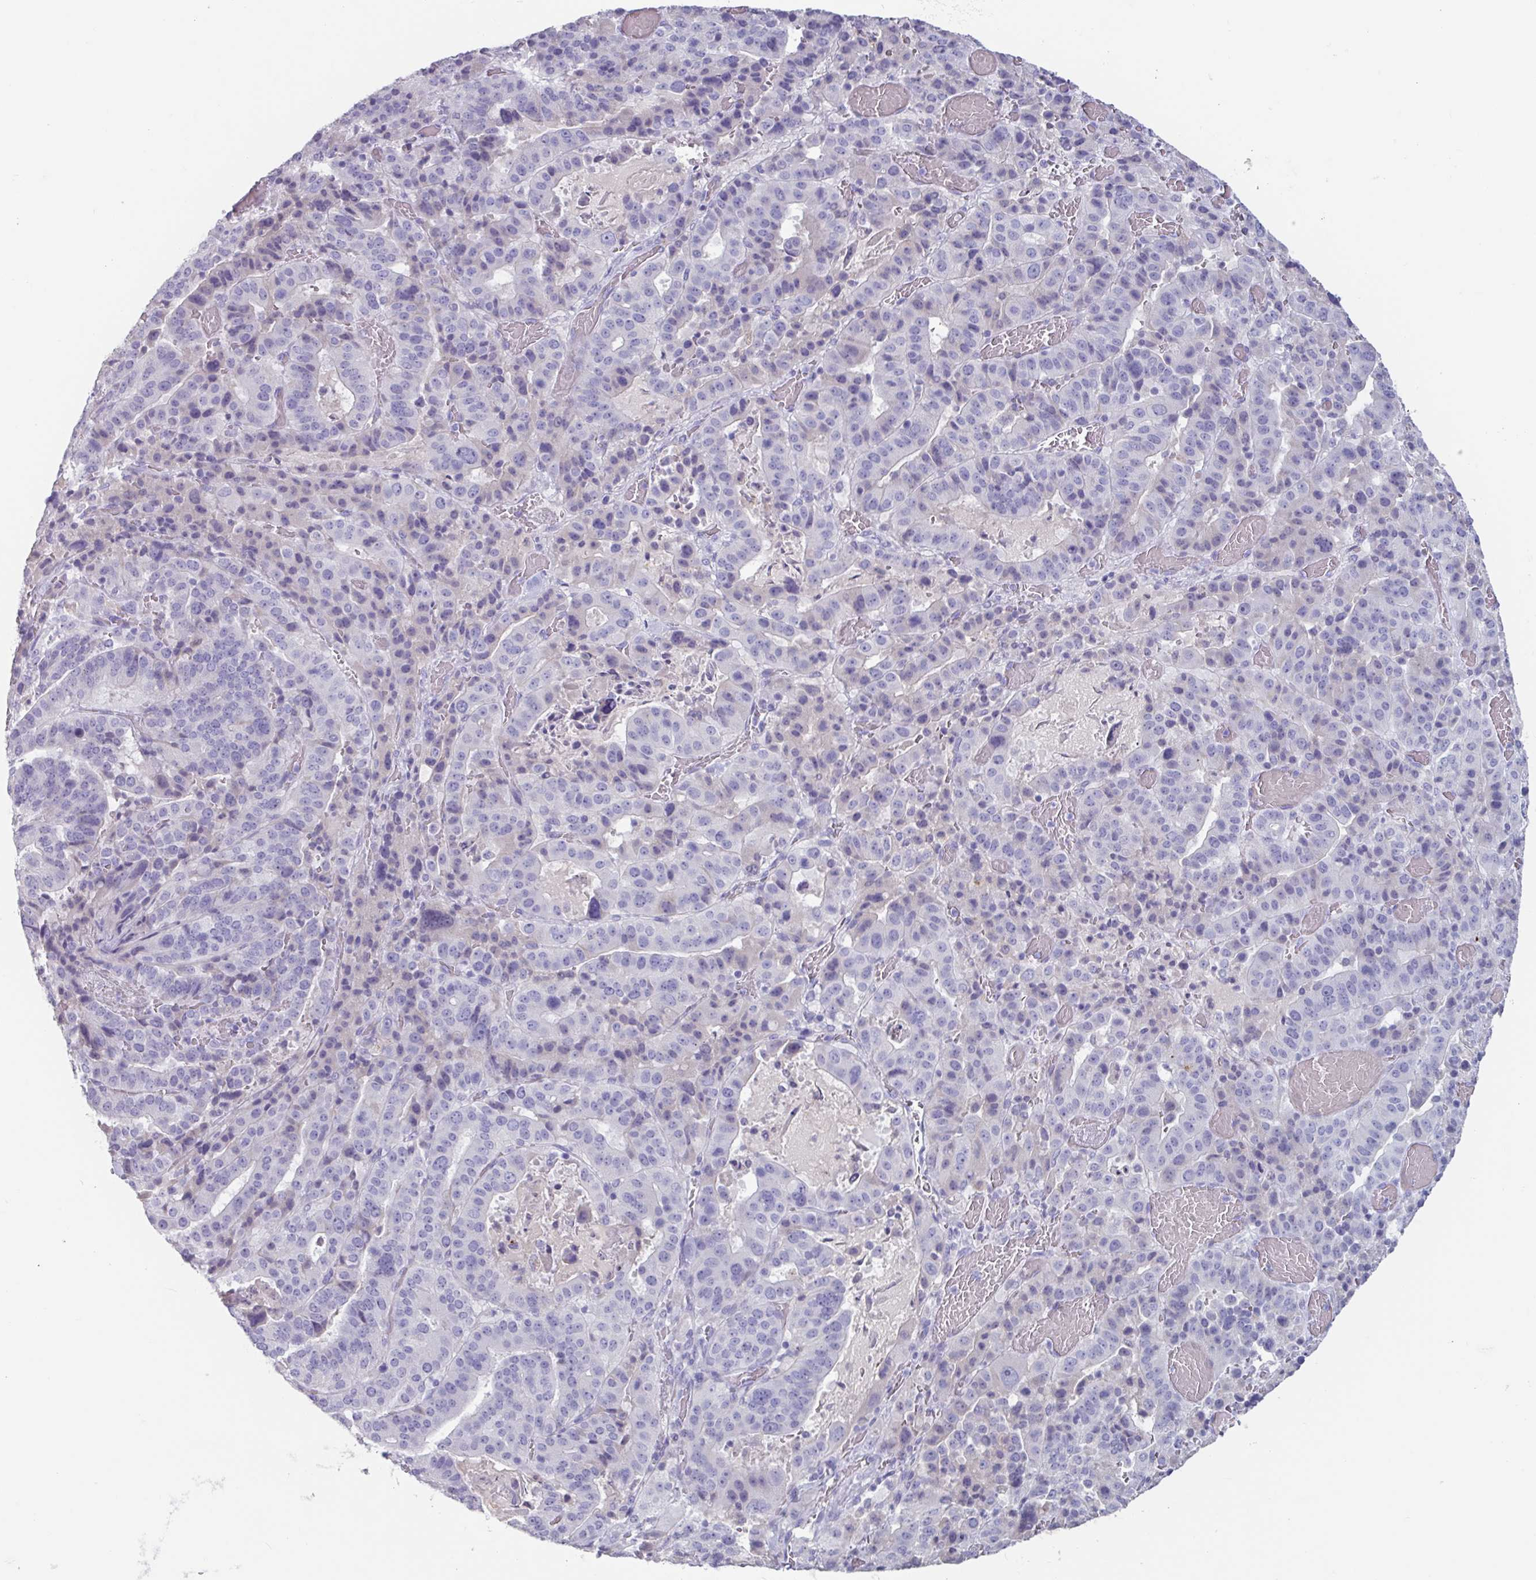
{"staining": {"intensity": "negative", "quantity": "none", "location": "none"}, "tissue": "stomach cancer", "cell_type": "Tumor cells", "image_type": "cancer", "snomed": [{"axis": "morphology", "description": "Adenocarcinoma, NOS"}, {"axis": "topography", "description": "Stomach"}], "caption": "The photomicrograph demonstrates no significant positivity in tumor cells of stomach adenocarcinoma.", "gene": "OR2T10", "patient": {"sex": "male", "age": 48}}